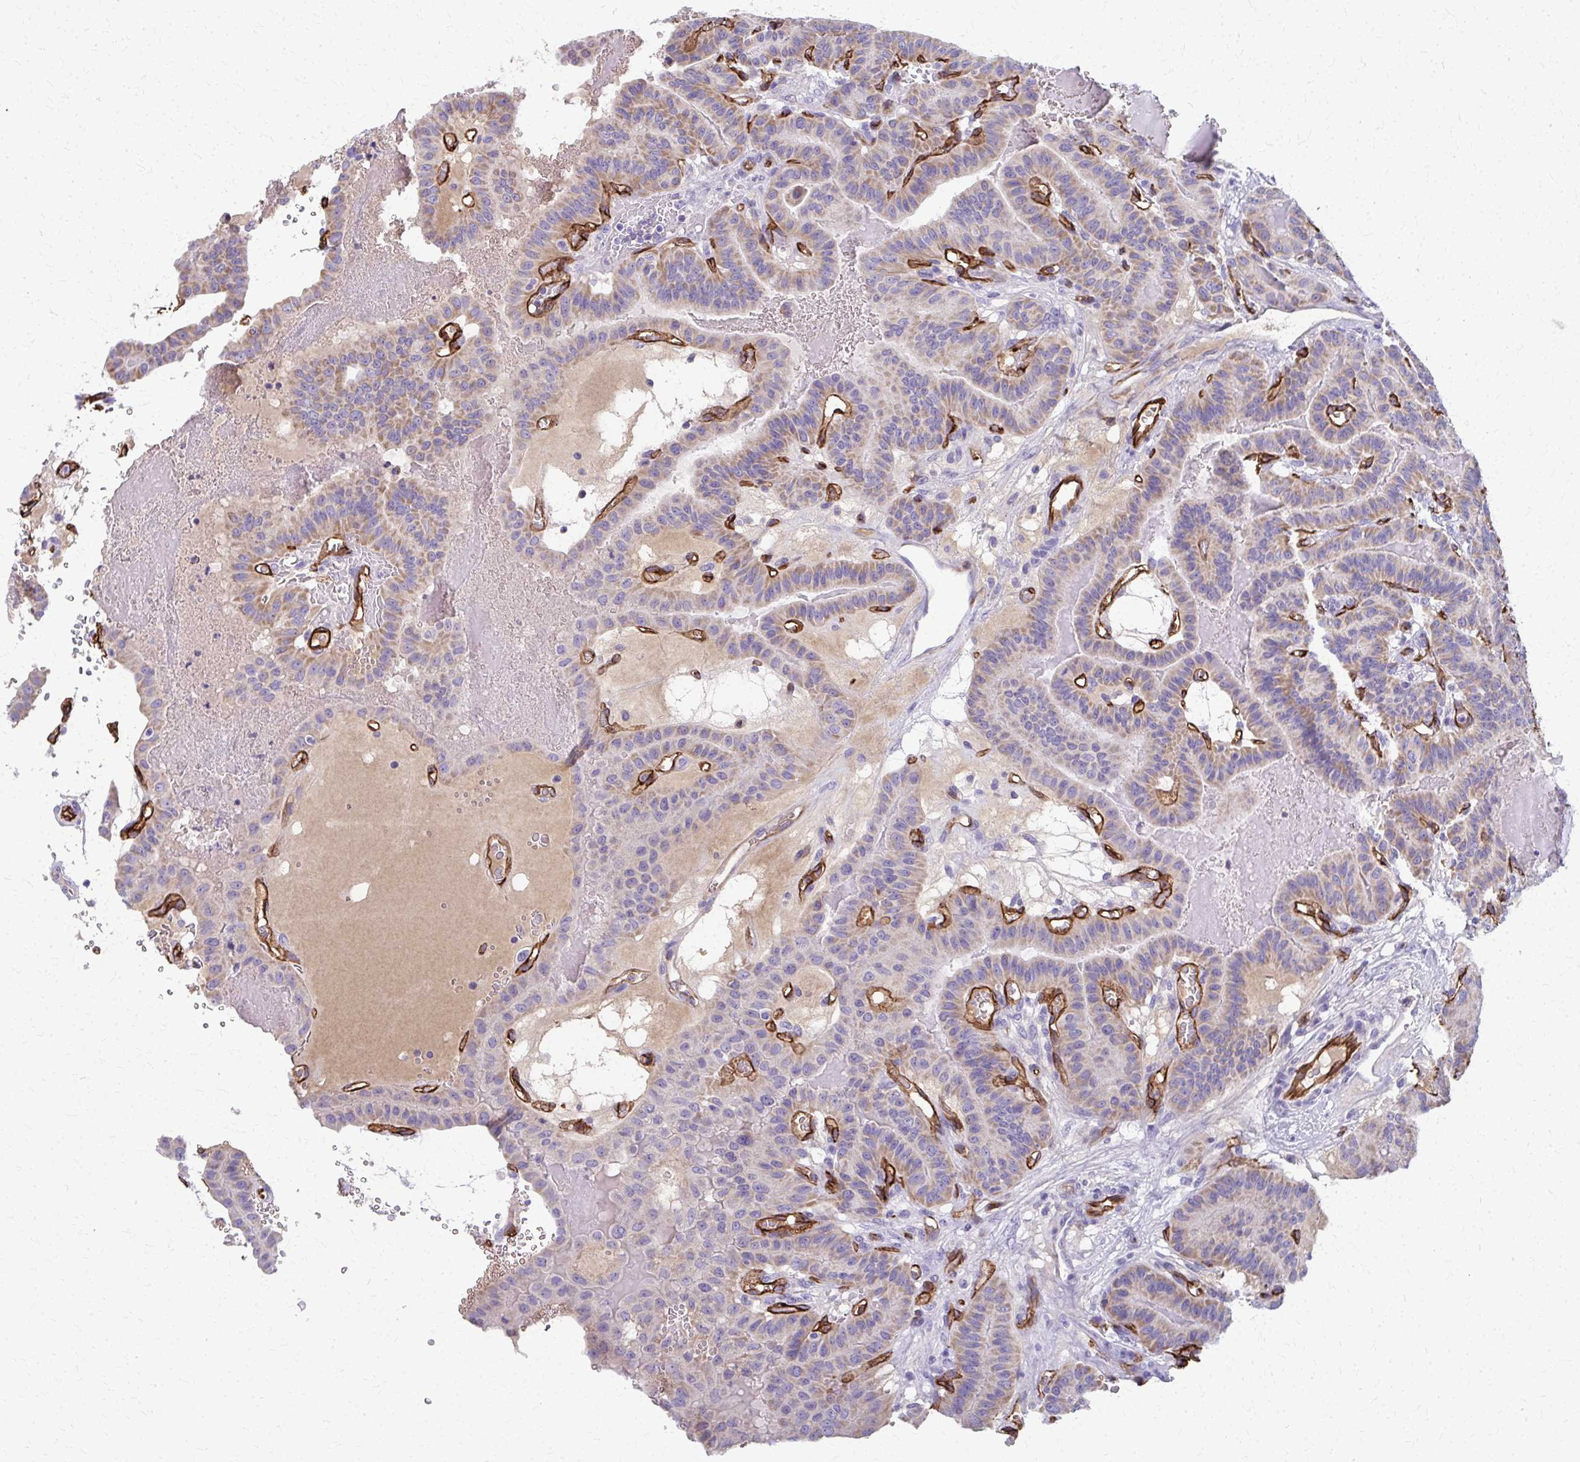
{"staining": {"intensity": "weak", "quantity": ">75%", "location": "cytoplasmic/membranous"}, "tissue": "thyroid cancer", "cell_type": "Tumor cells", "image_type": "cancer", "snomed": [{"axis": "morphology", "description": "Papillary adenocarcinoma, NOS"}, {"axis": "topography", "description": "Thyroid gland"}], "caption": "The micrograph reveals staining of thyroid cancer (papillary adenocarcinoma), revealing weak cytoplasmic/membranous protein positivity (brown color) within tumor cells. (IHC, brightfield microscopy, high magnification).", "gene": "ADIPOQ", "patient": {"sex": "male", "age": 87}}